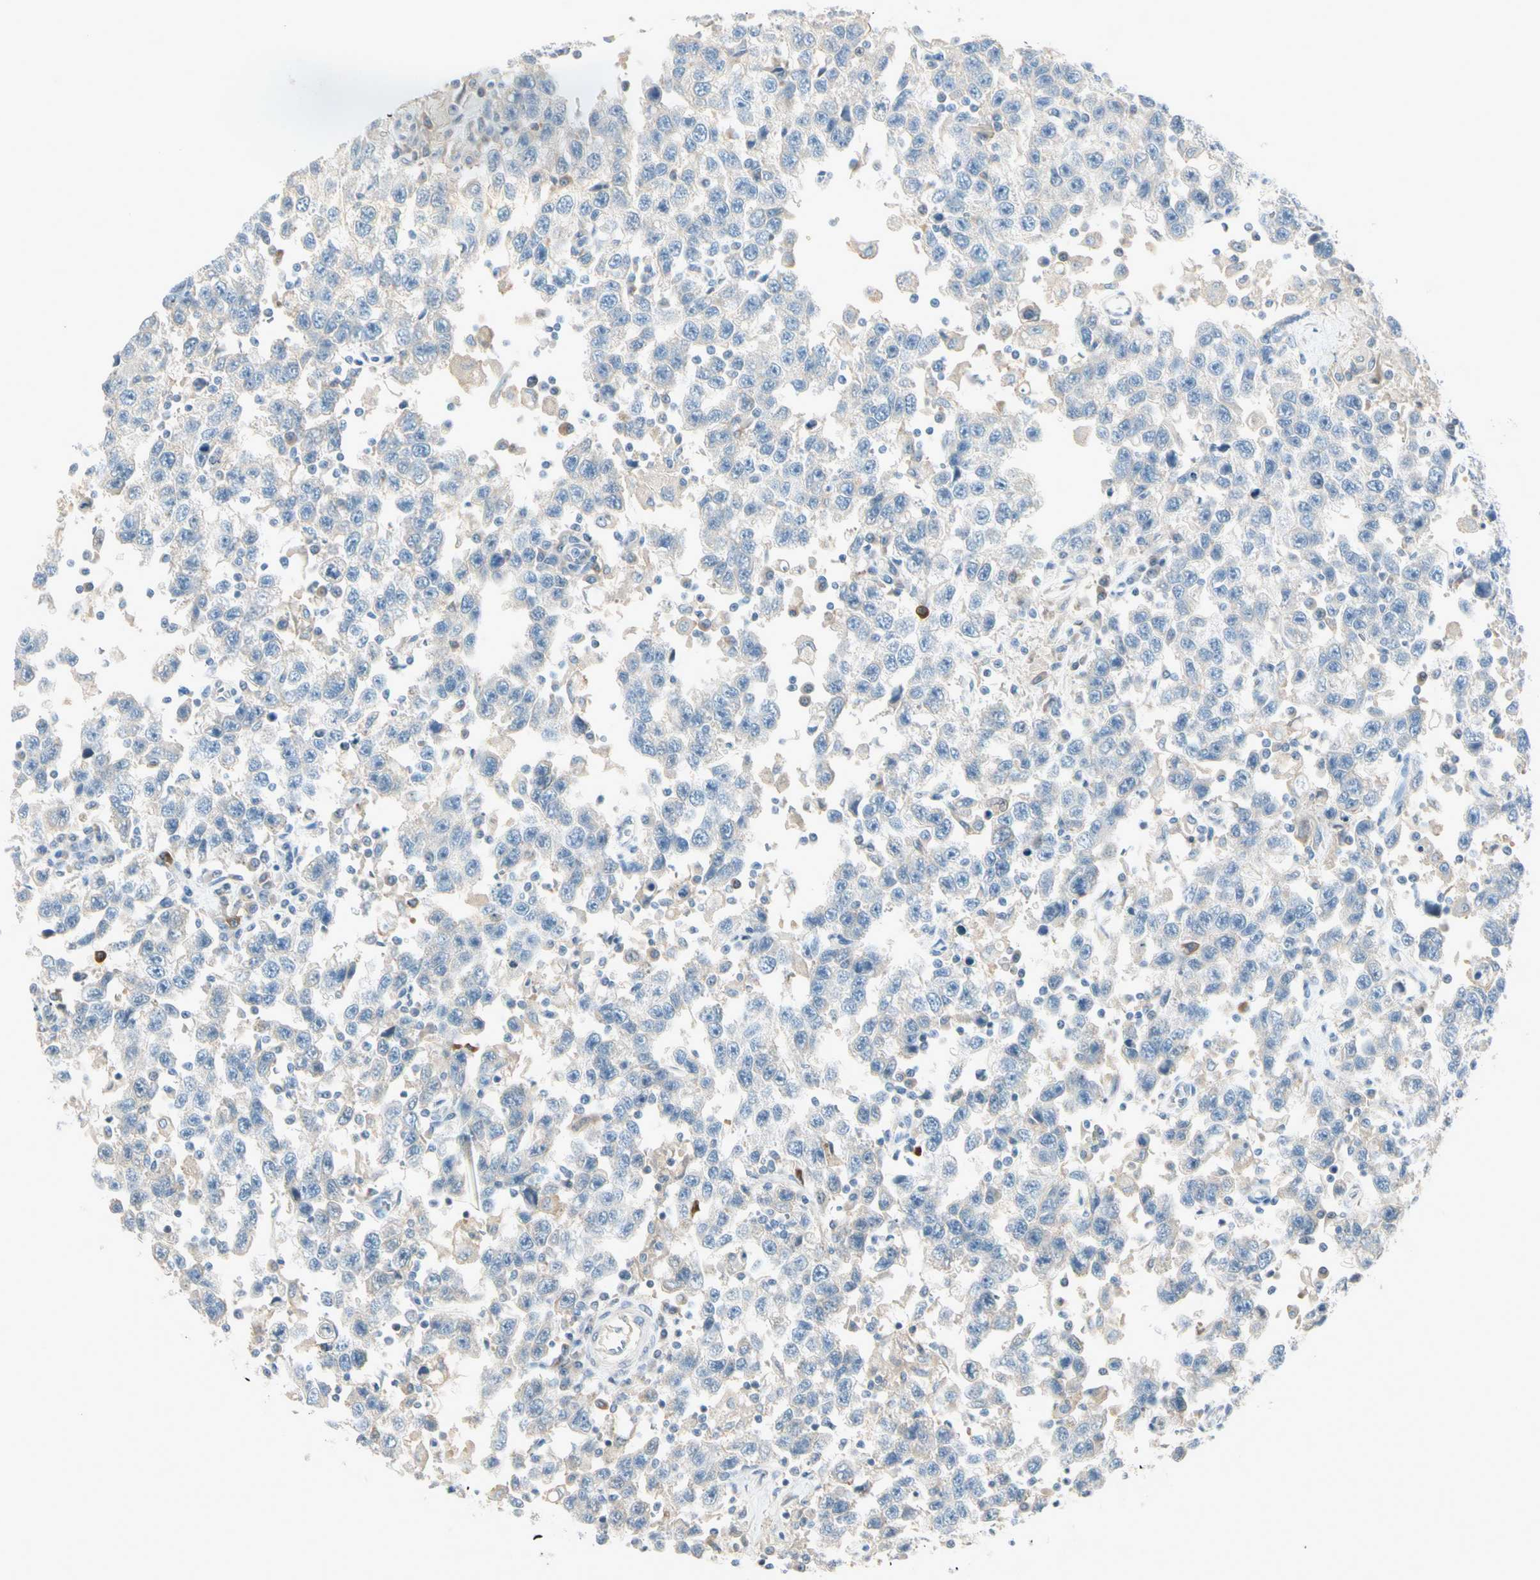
{"staining": {"intensity": "negative", "quantity": "none", "location": "none"}, "tissue": "testis cancer", "cell_type": "Tumor cells", "image_type": "cancer", "snomed": [{"axis": "morphology", "description": "Seminoma, NOS"}, {"axis": "topography", "description": "Testis"}], "caption": "Tumor cells are negative for brown protein staining in testis cancer (seminoma).", "gene": "CYP2E1", "patient": {"sex": "male", "age": 41}}